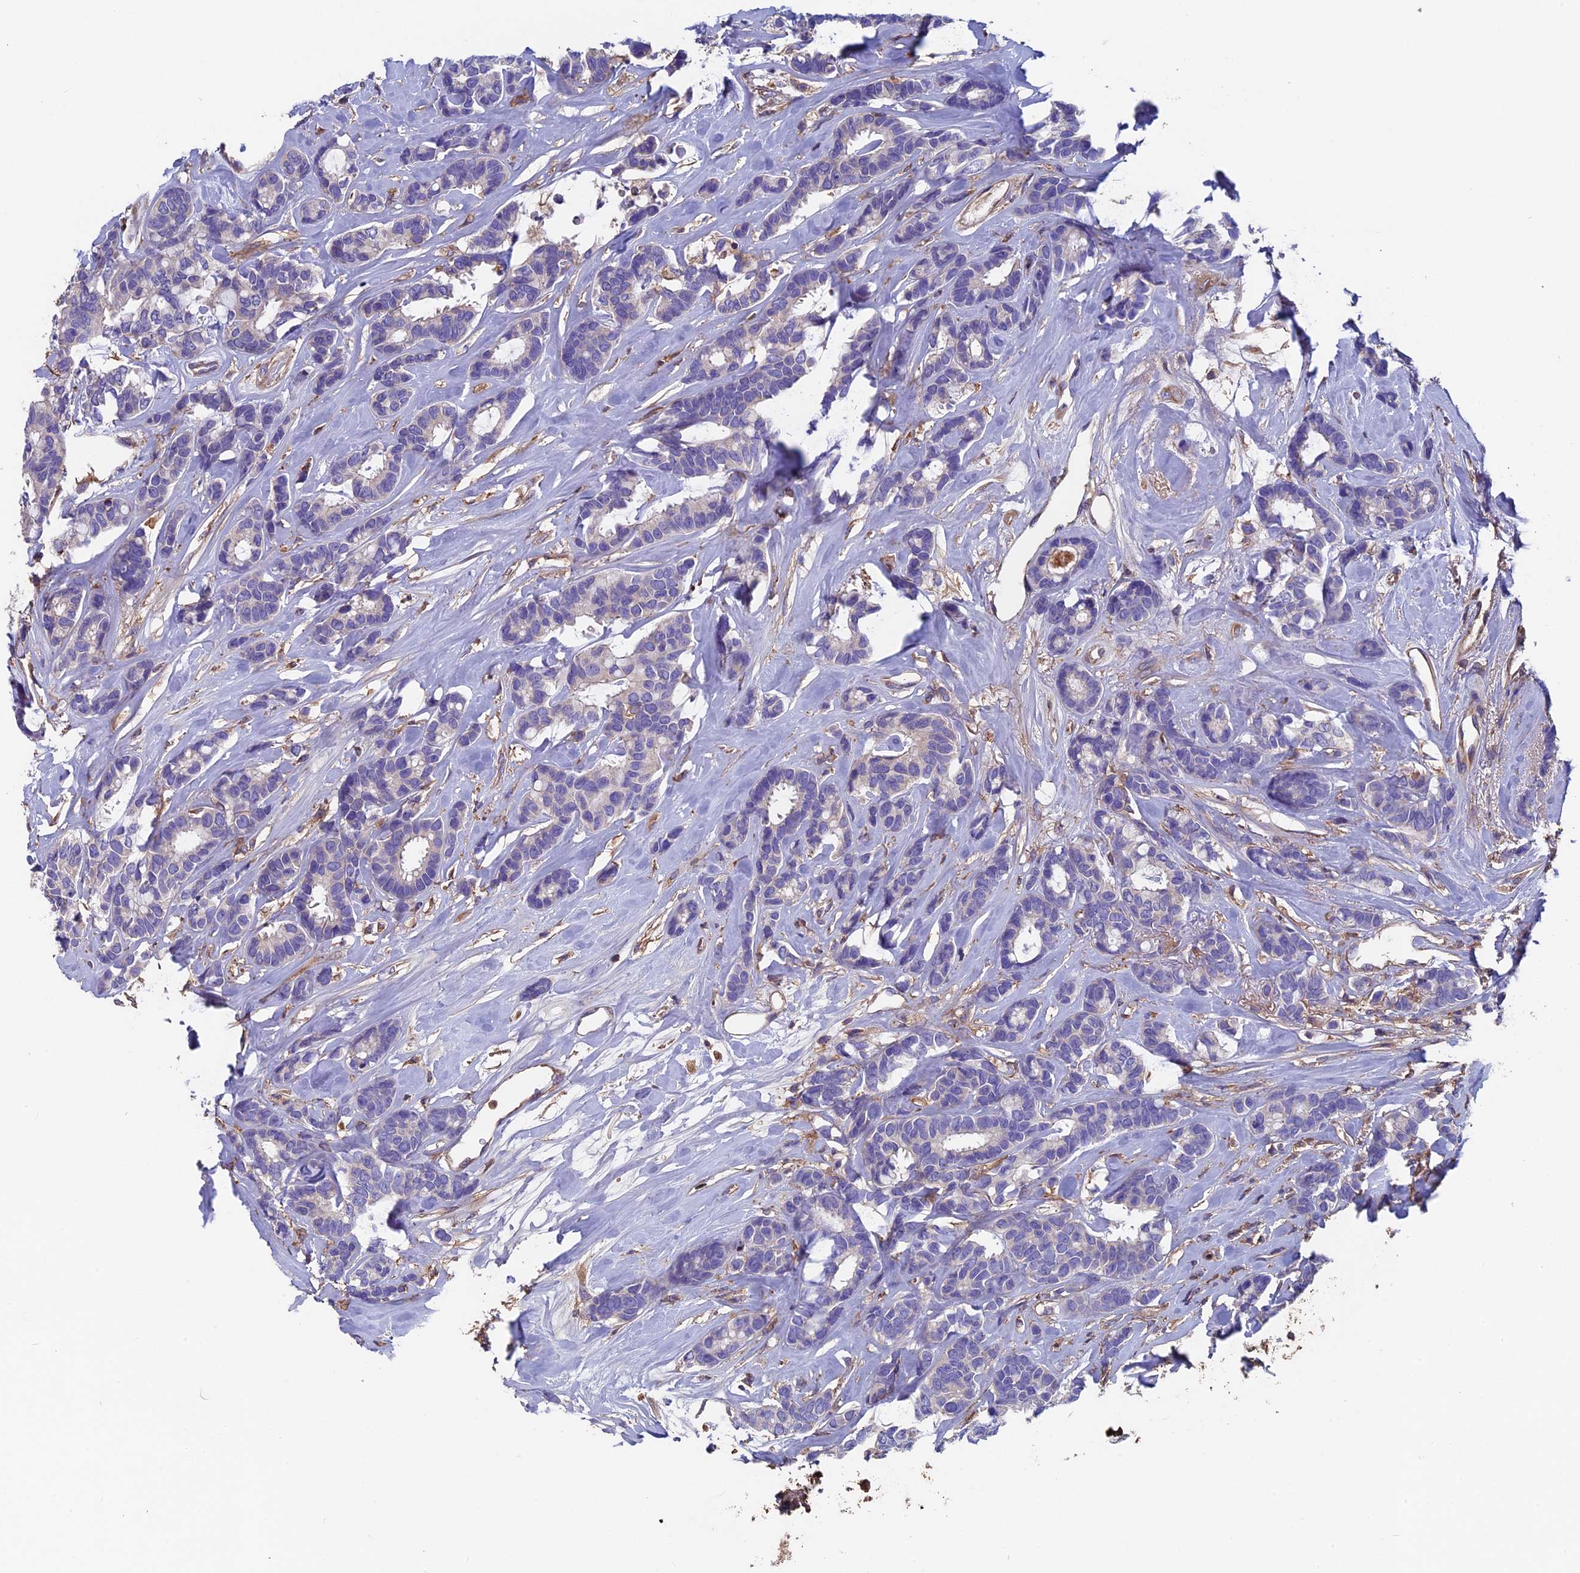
{"staining": {"intensity": "negative", "quantity": "none", "location": "none"}, "tissue": "breast cancer", "cell_type": "Tumor cells", "image_type": "cancer", "snomed": [{"axis": "morphology", "description": "Duct carcinoma"}, {"axis": "topography", "description": "Breast"}], "caption": "Immunohistochemistry micrograph of breast infiltrating ductal carcinoma stained for a protein (brown), which reveals no positivity in tumor cells.", "gene": "CCDC153", "patient": {"sex": "female", "age": 87}}